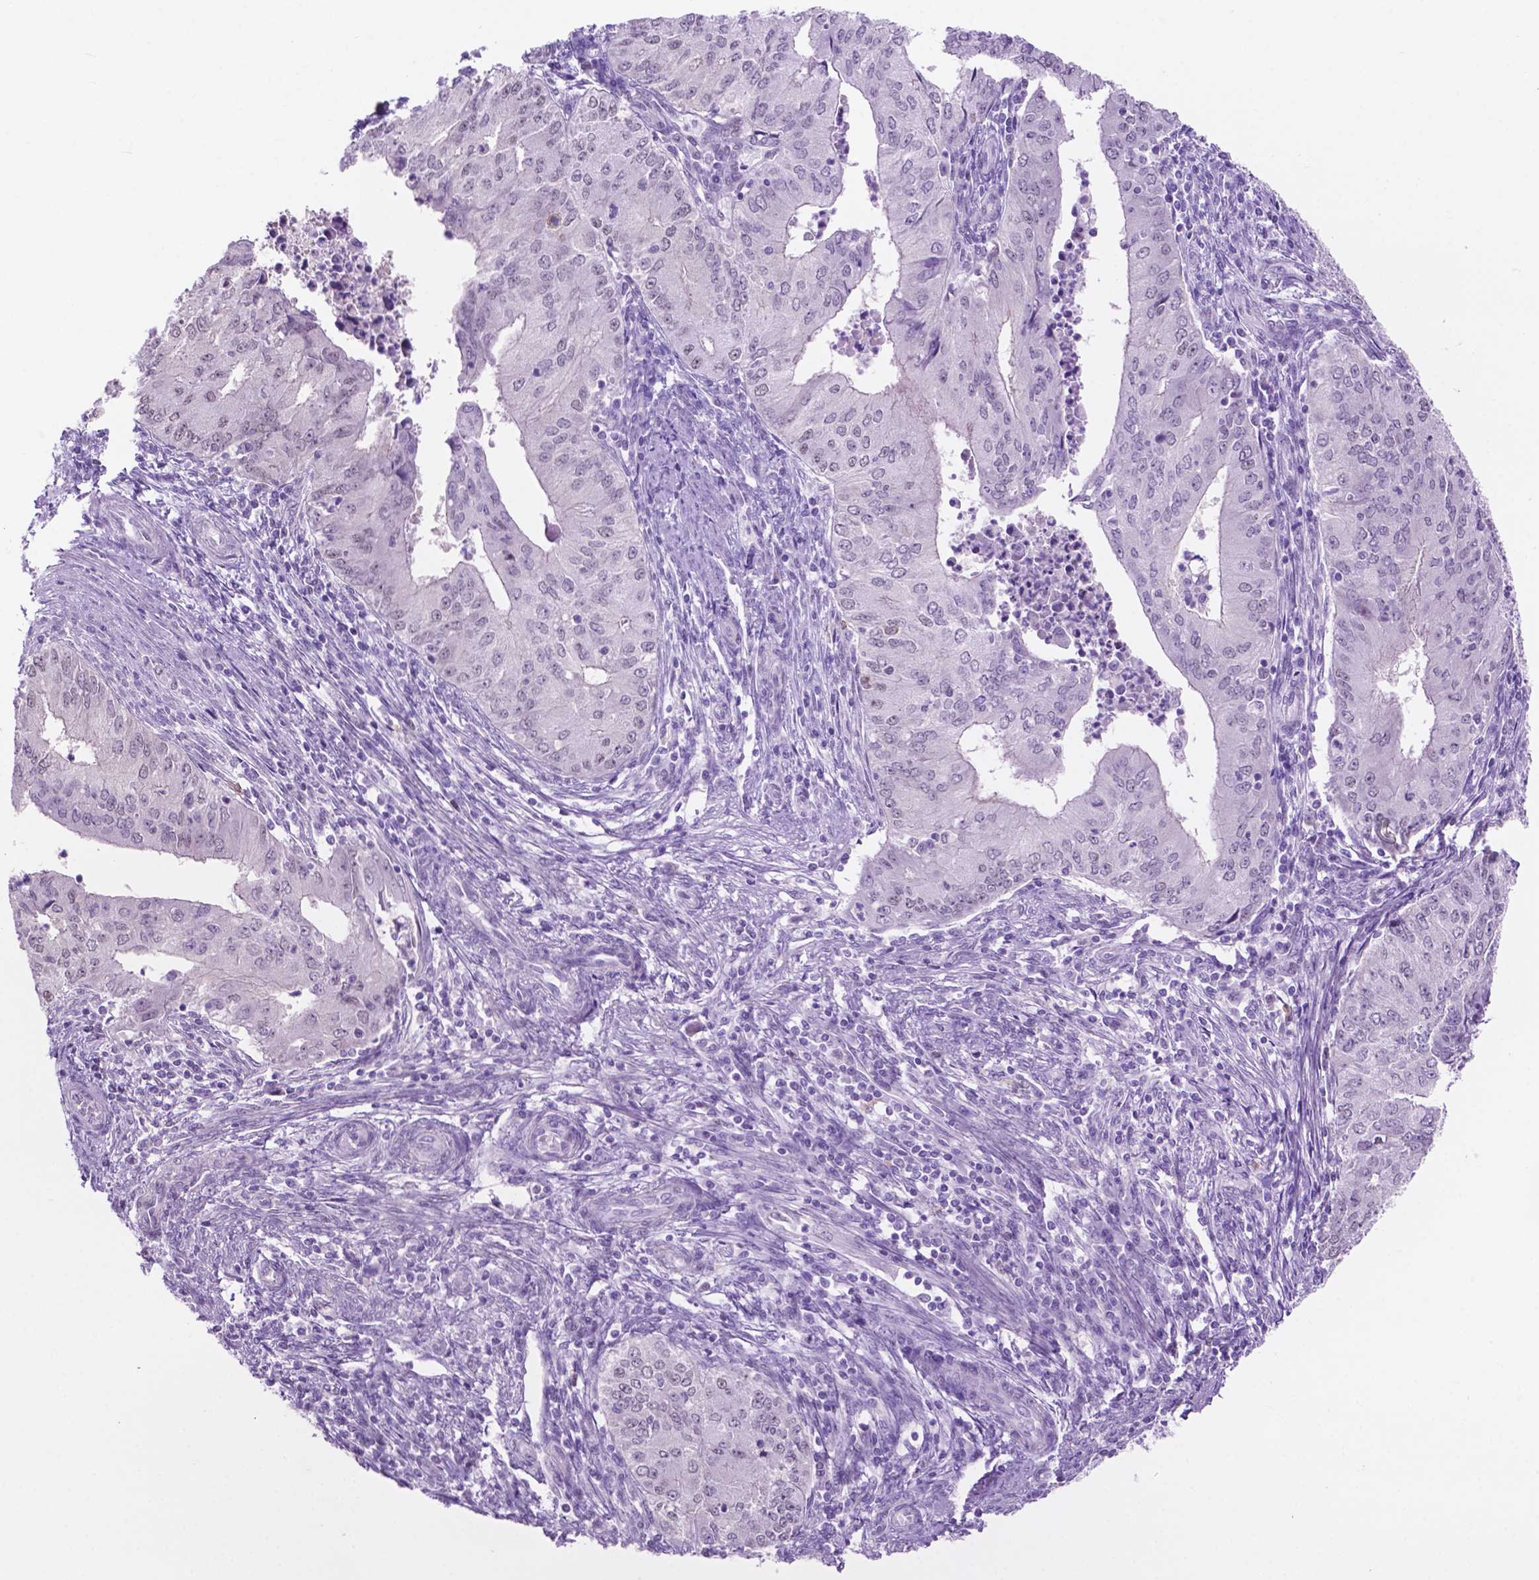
{"staining": {"intensity": "negative", "quantity": "none", "location": "none"}, "tissue": "endometrial cancer", "cell_type": "Tumor cells", "image_type": "cancer", "snomed": [{"axis": "morphology", "description": "Adenocarcinoma, NOS"}, {"axis": "topography", "description": "Endometrium"}], "caption": "Endometrial adenocarcinoma stained for a protein using immunohistochemistry (IHC) exhibits no positivity tumor cells.", "gene": "ACY3", "patient": {"sex": "female", "age": 50}}